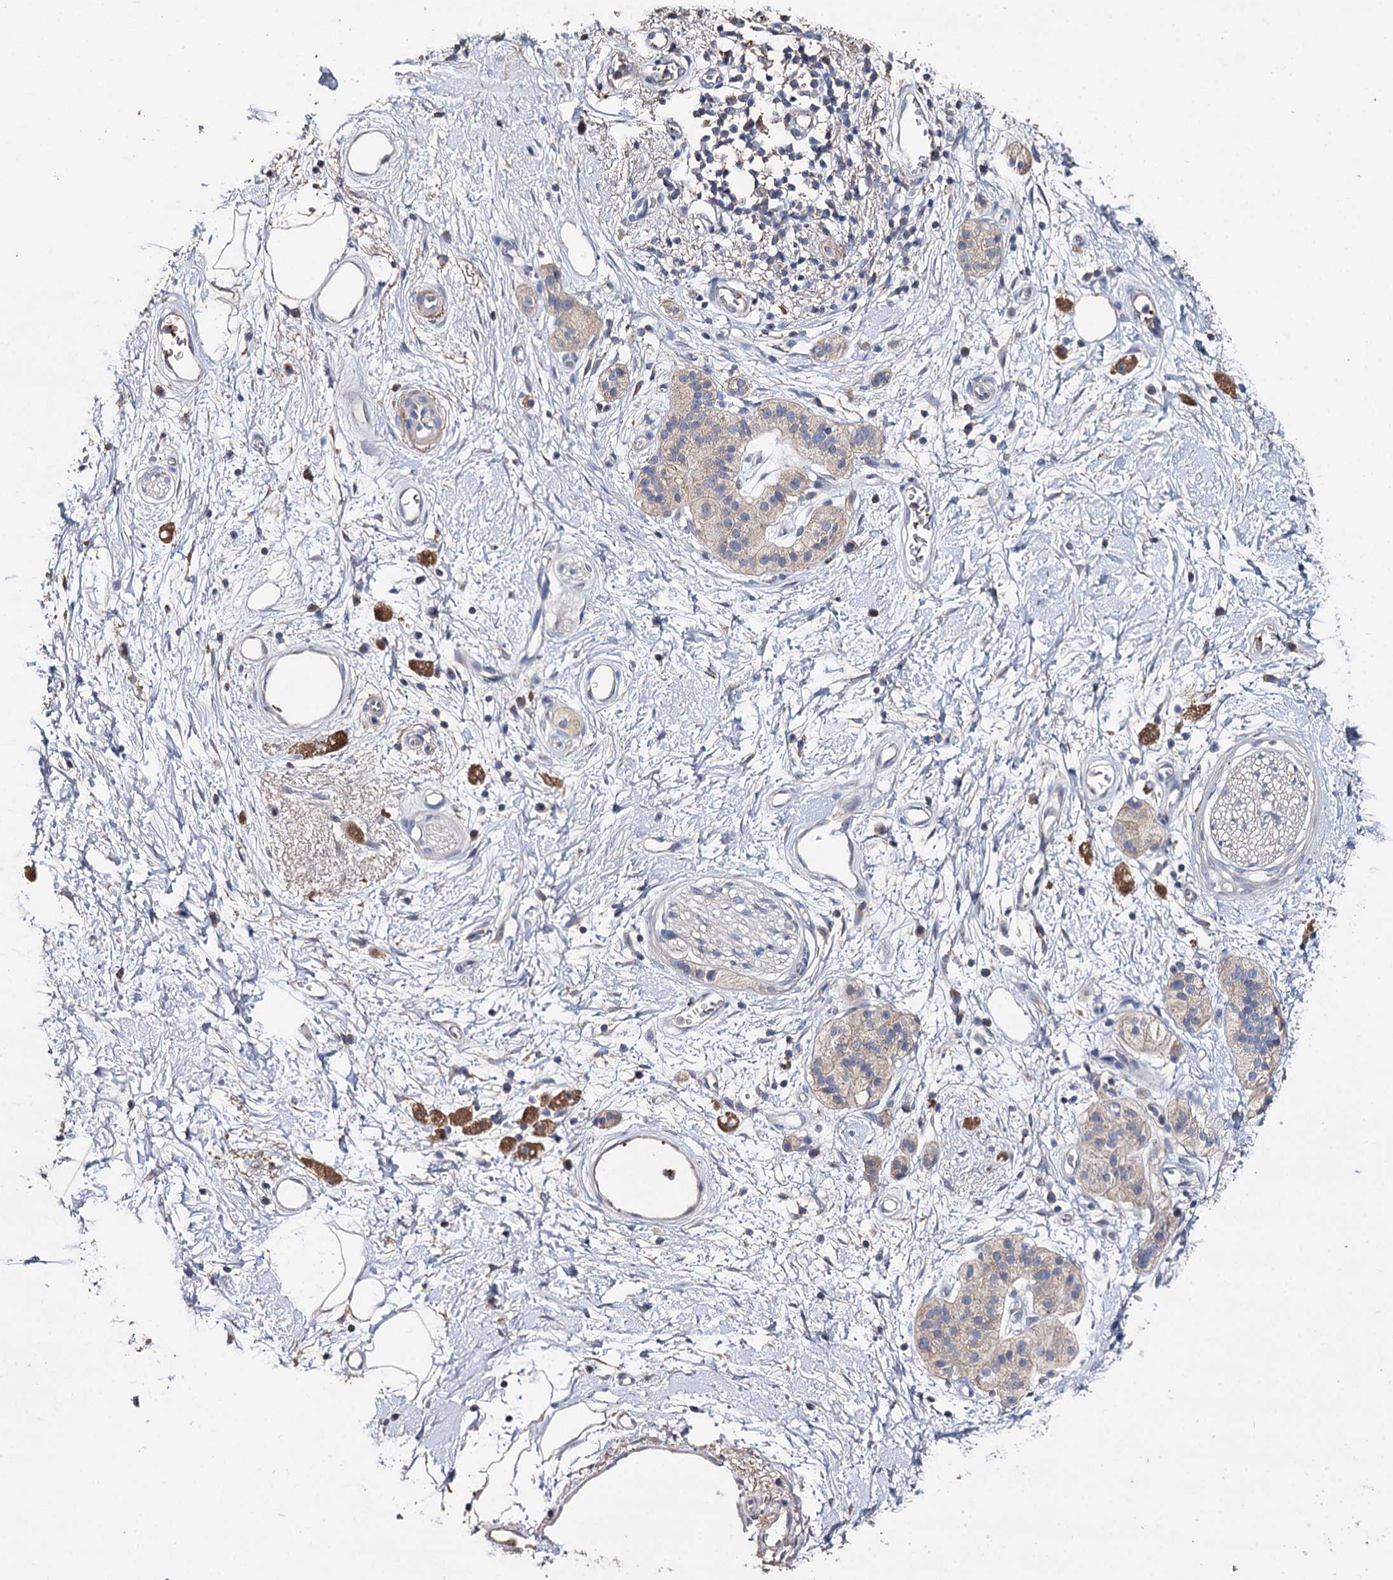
{"staining": {"intensity": "weak", "quantity": ">75%", "location": "cytoplasmic/membranous"}, "tissue": "pancreatic cancer", "cell_type": "Tumor cells", "image_type": "cancer", "snomed": [{"axis": "morphology", "description": "Adenocarcinoma, NOS"}, {"axis": "topography", "description": "Pancreas"}], "caption": "Human adenocarcinoma (pancreatic) stained with a protein marker demonstrates weak staining in tumor cells.", "gene": "DNAH6", "patient": {"sex": "male", "age": 68}}